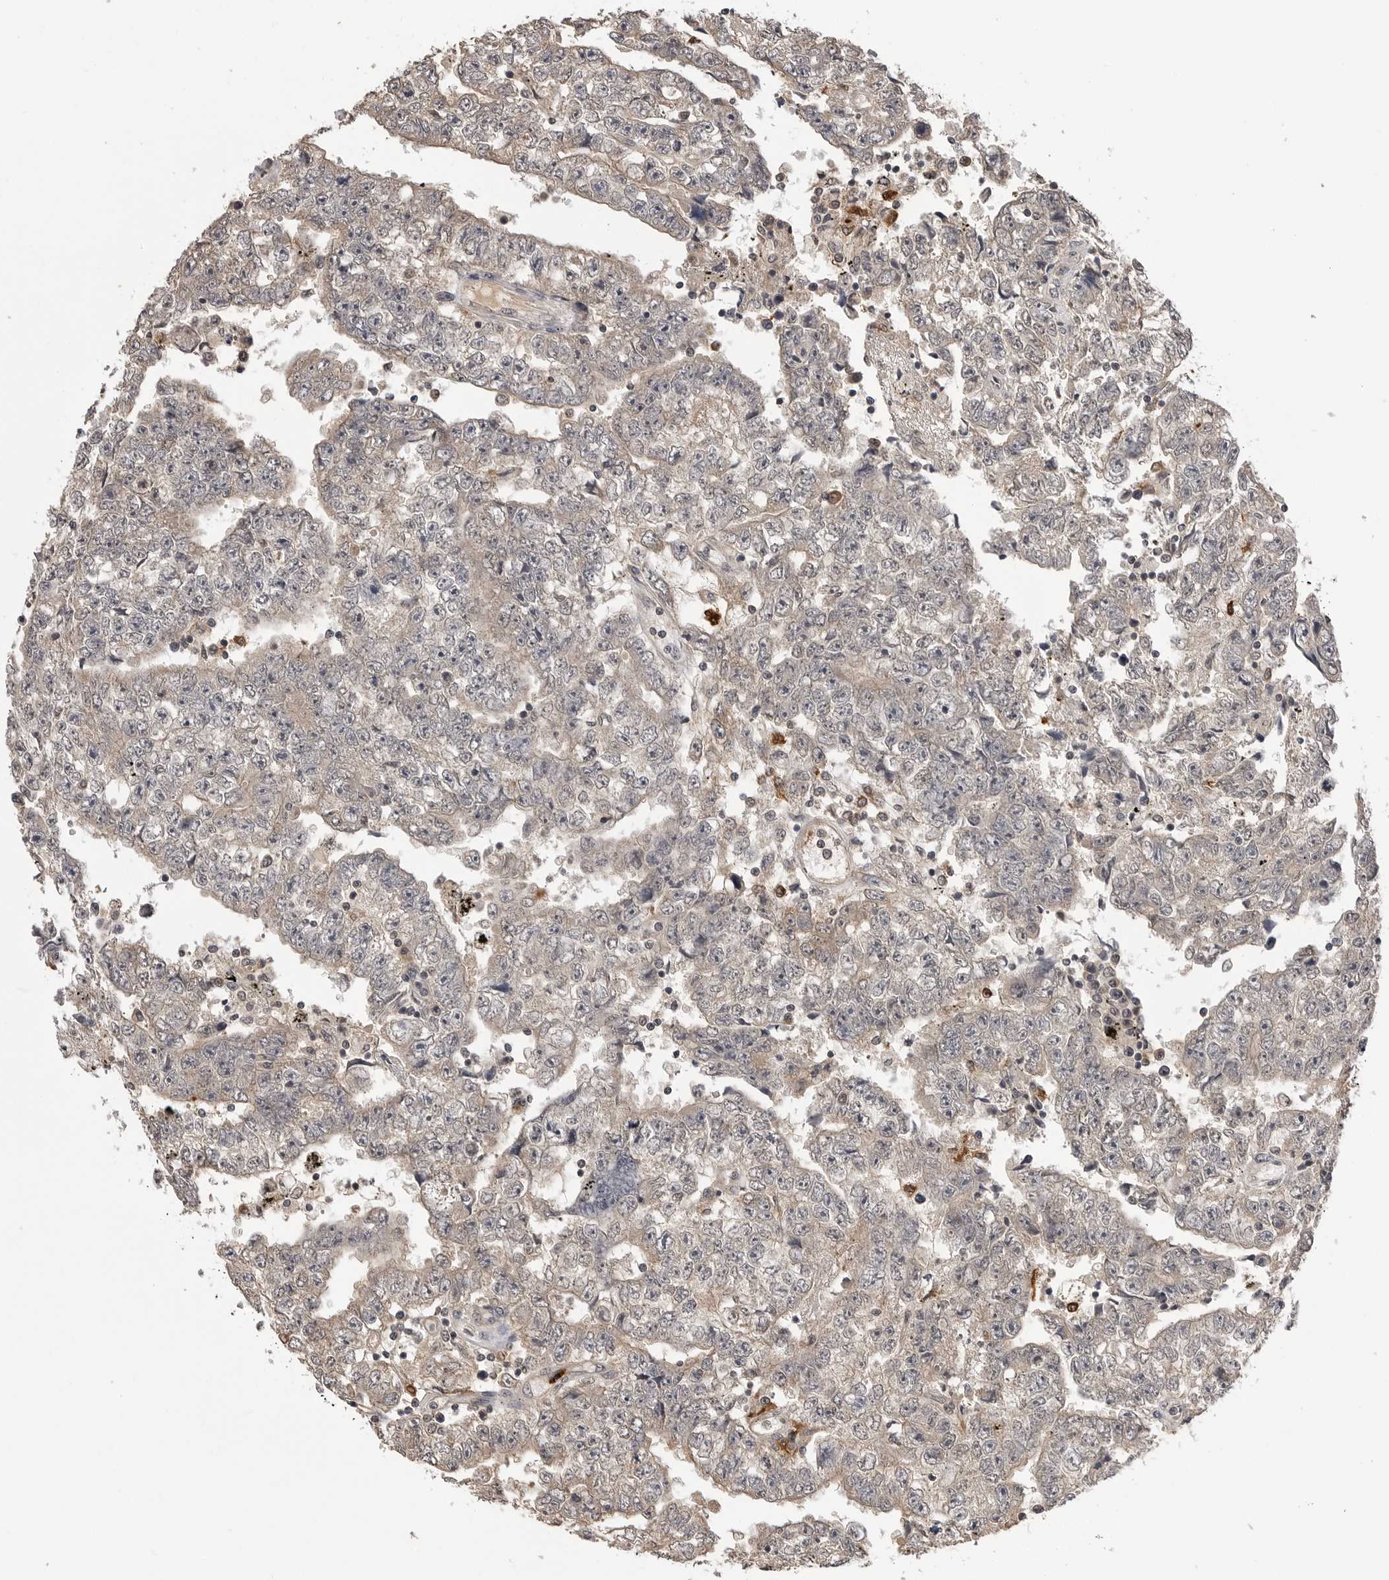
{"staining": {"intensity": "negative", "quantity": "none", "location": "none"}, "tissue": "testis cancer", "cell_type": "Tumor cells", "image_type": "cancer", "snomed": [{"axis": "morphology", "description": "Carcinoma, Embryonal, NOS"}, {"axis": "topography", "description": "Testis"}], "caption": "Embryonal carcinoma (testis) was stained to show a protein in brown. There is no significant expression in tumor cells. (DAB immunohistochemistry (IHC) with hematoxylin counter stain).", "gene": "TRMT13", "patient": {"sex": "male", "age": 25}}